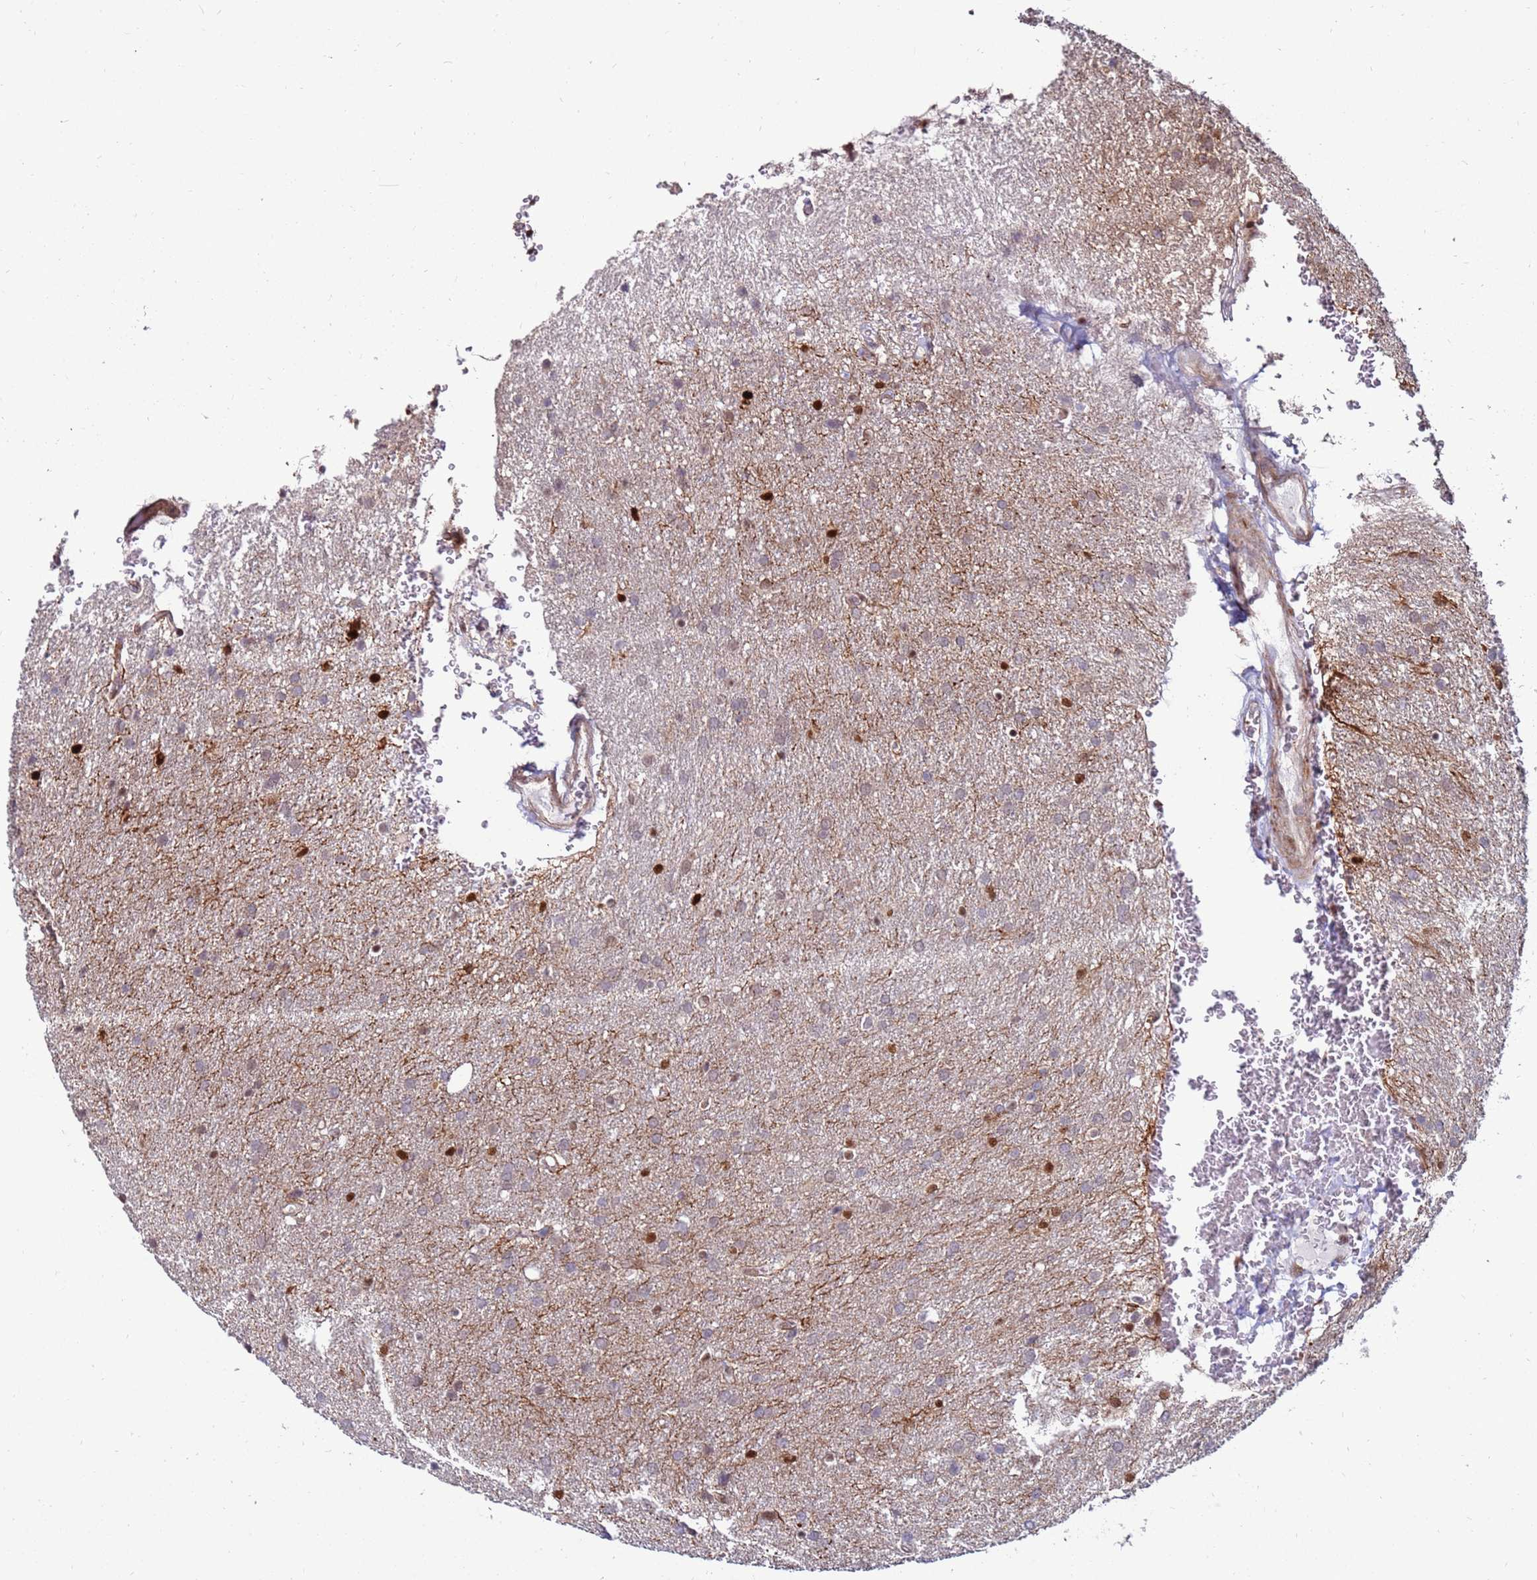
{"staining": {"intensity": "negative", "quantity": "none", "location": "none"}, "tissue": "glioma", "cell_type": "Tumor cells", "image_type": "cancer", "snomed": [{"axis": "morphology", "description": "Glioma, malignant, Low grade"}, {"axis": "topography", "description": "Brain"}], "caption": "This is an immunohistochemistry (IHC) micrograph of malignant glioma (low-grade). There is no staining in tumor cells.", "gene": "KPNA4", "patient": {"sex": "female", "age": 32}}